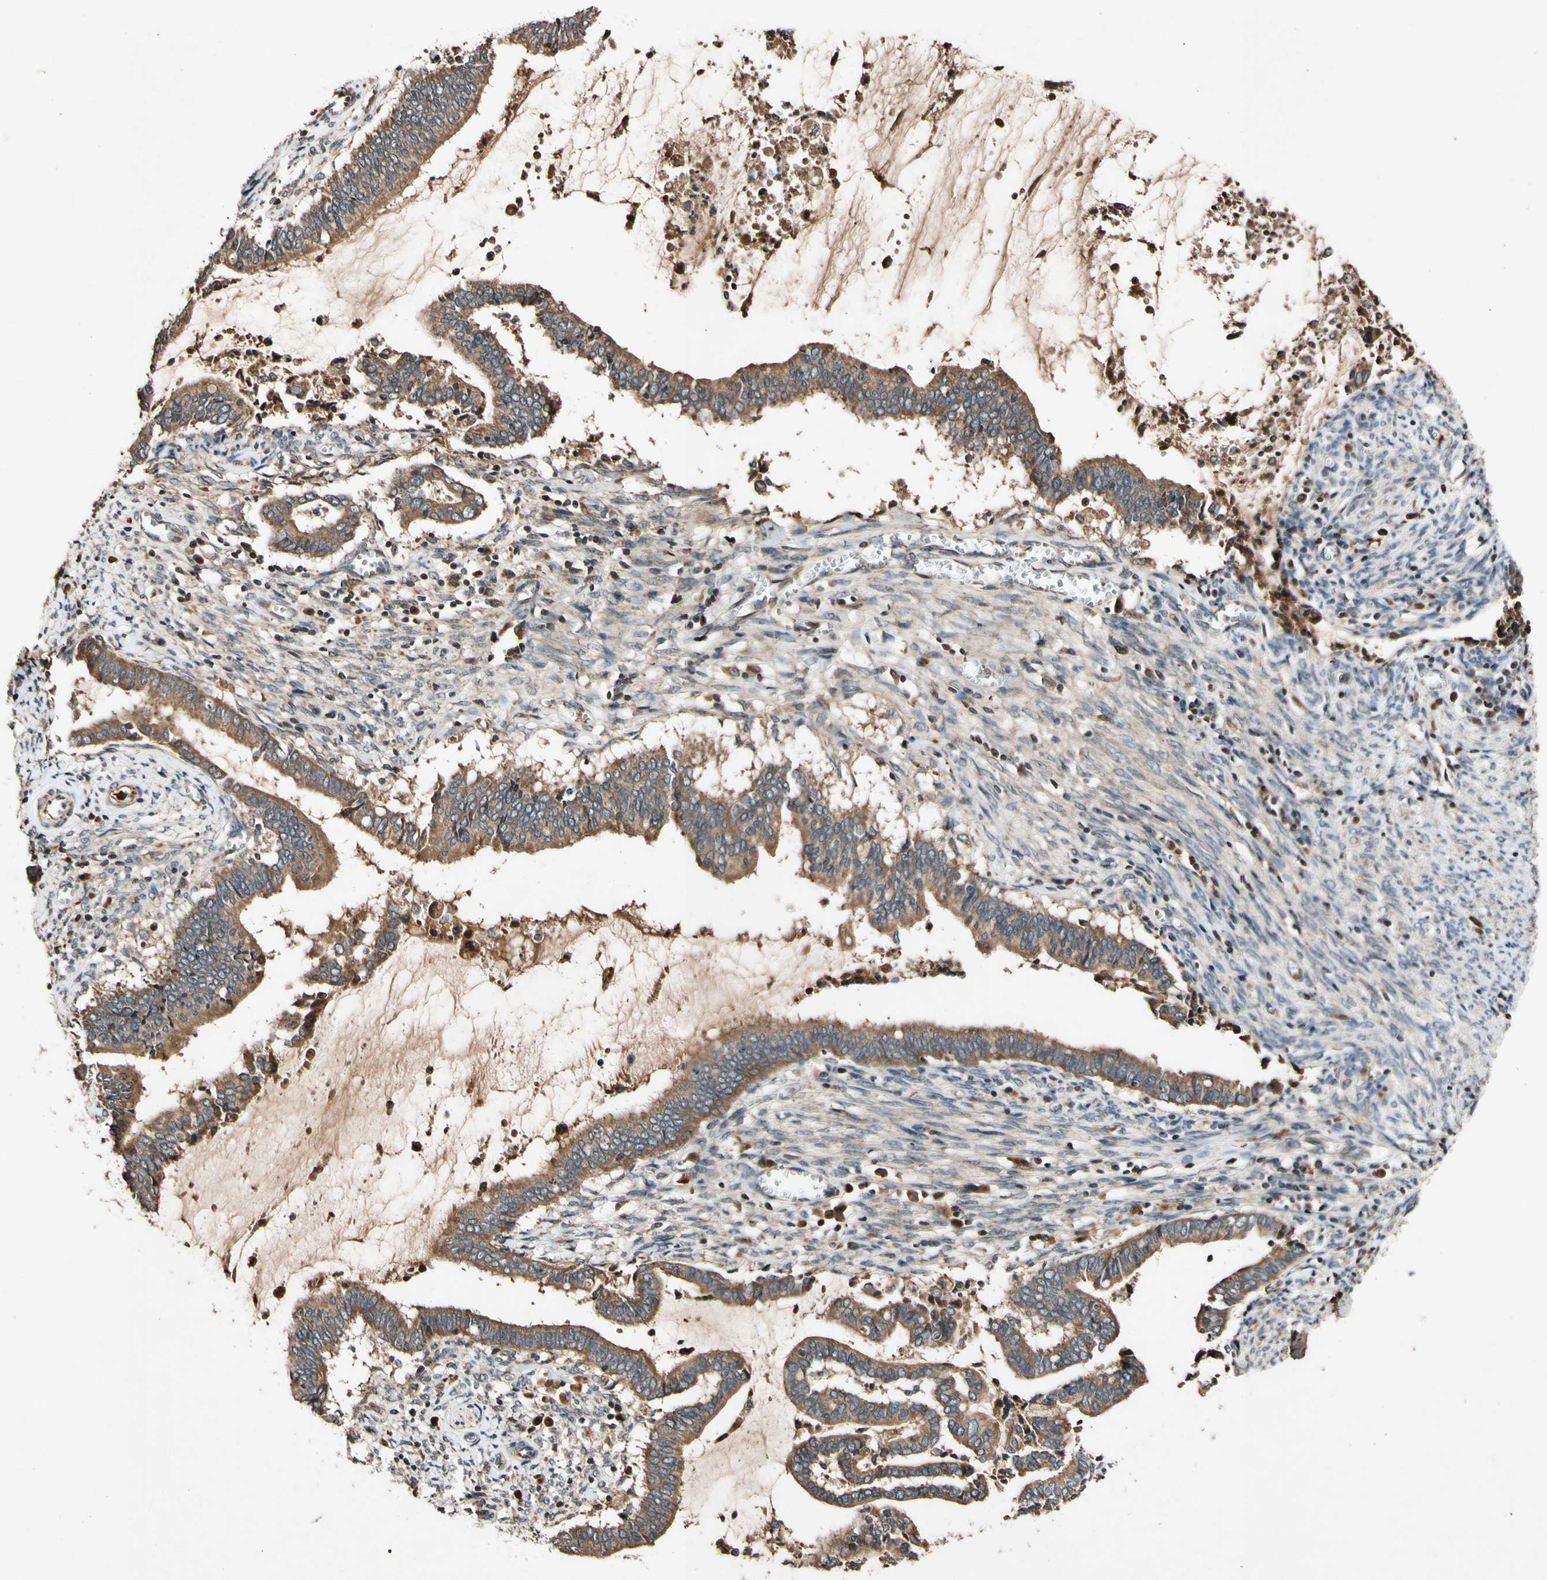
{"staining": {"intensity": "moderate", "quantity": ">75%", "location": "cytoplasmic/membranous"}, "tissue": "cervical cancer", "cell_type": "Tumor cells", "image_type": "cancer", "snomed": [{"axis": "morphology", "description": "Adenocarcinoma, NOS"}, {"axis": "topography", "description": "Cervix"}], "caption": "High-power microscopy captured an immunohistochemistry image of adenocarcinoma (cervical), revealing moderate cytoplasmic/membranous staining in about >75% of tumor cells. The protein is shown in brown color, while the nuclei are stained blue.", "gene": "PLAT", "patient": {"sex": "female", "age": 44}}